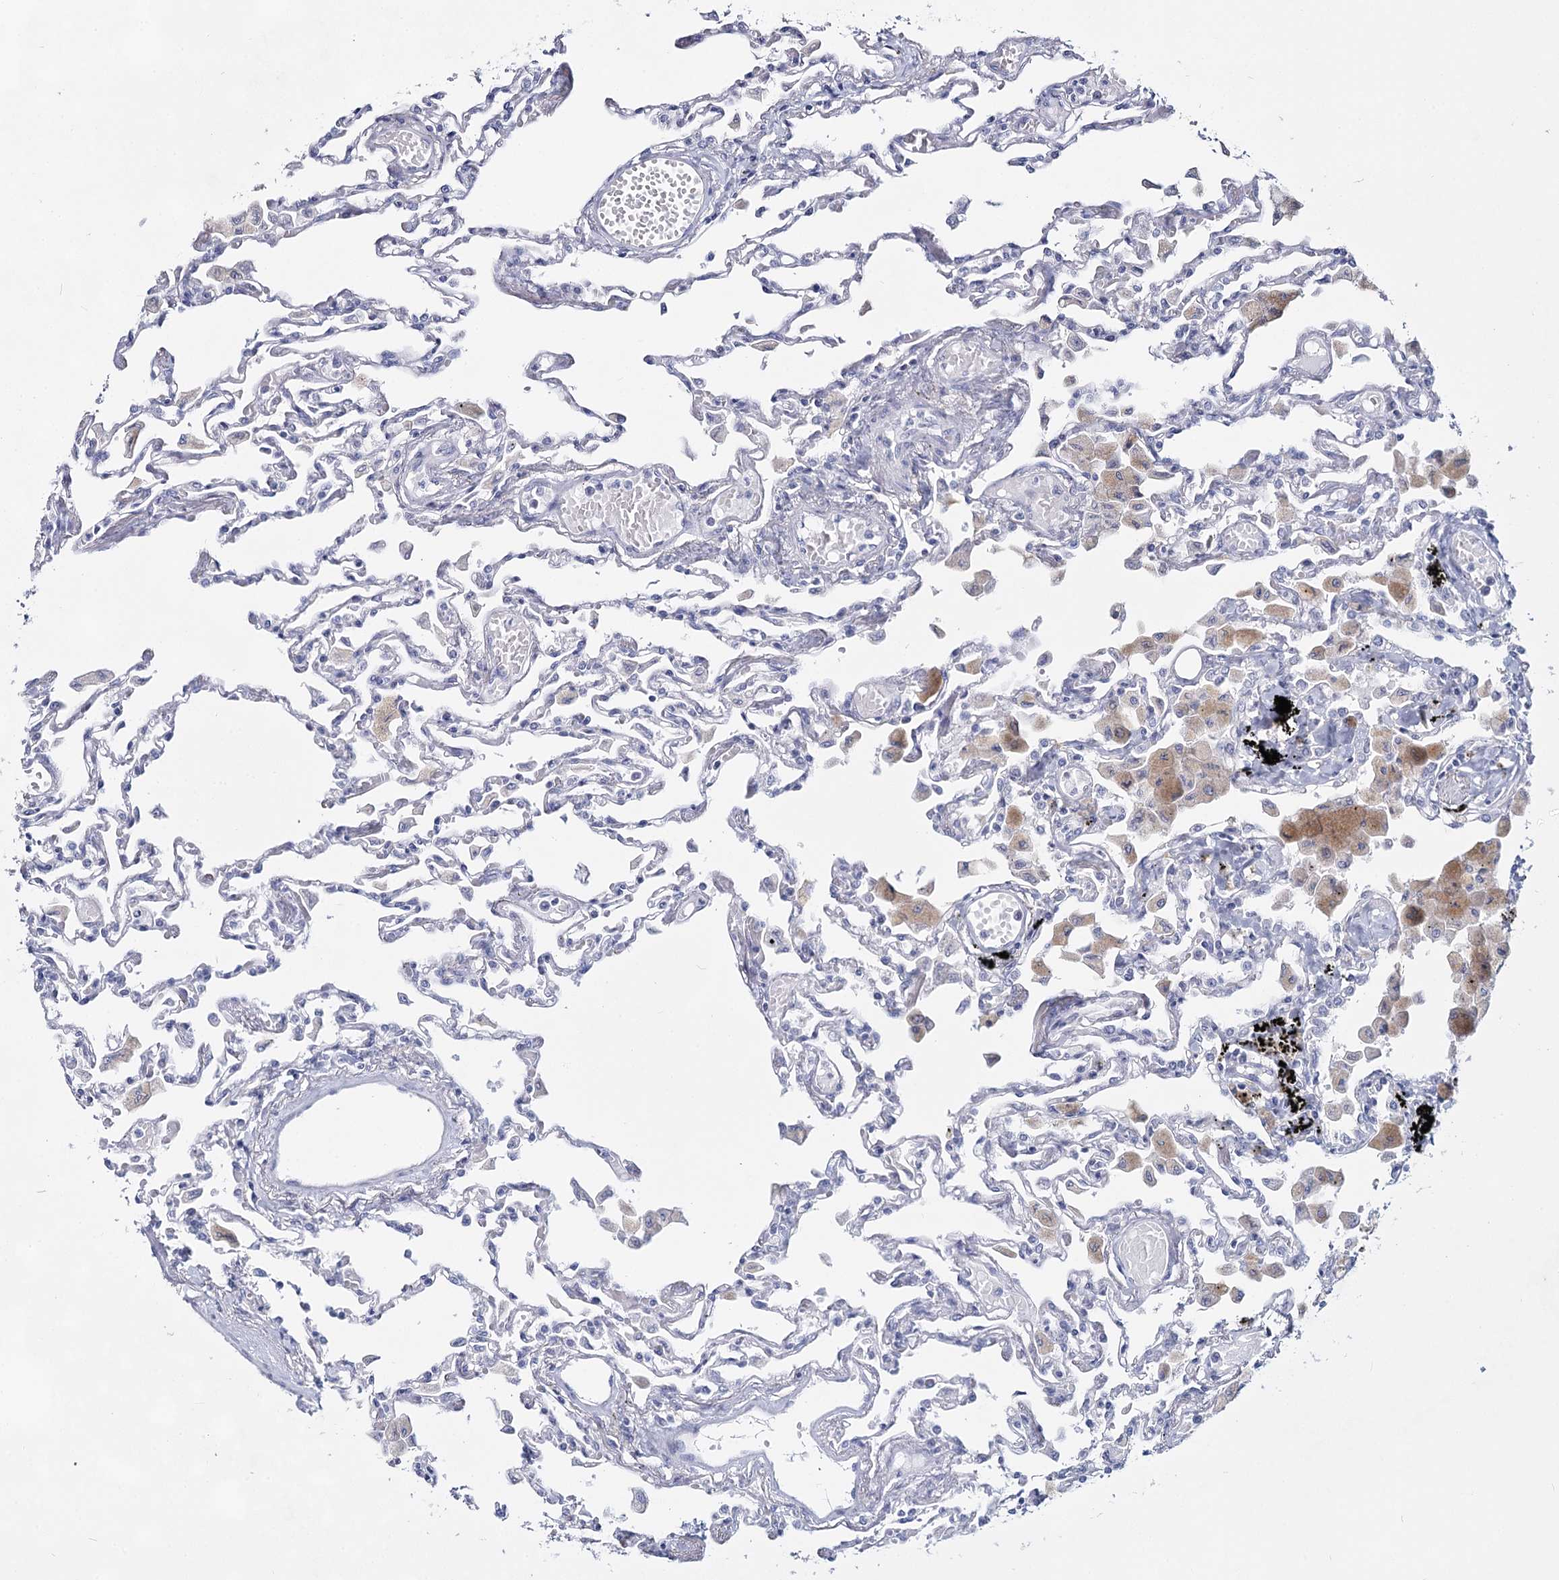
{"staining": {"intensity": "negative", "quantity": "none", "location": "none"}, "tissue": "lung", "cell_type": "Alveolar cells", "image_type": "normal", "snomed": [{"axis": "morphology", "description": "Normal tissue, NOS"}, {"axis": "topography", "description": "Bronchus"}, {"axis": "topography", "description": "Lung"}], "caption": "This is a histopathology image of immunohistochemistry staining of unremarkable lung, which shows no staining in alveolar cells.", "gene": "SLC17A2", "patient": {"sex": "female", "age": 49}}